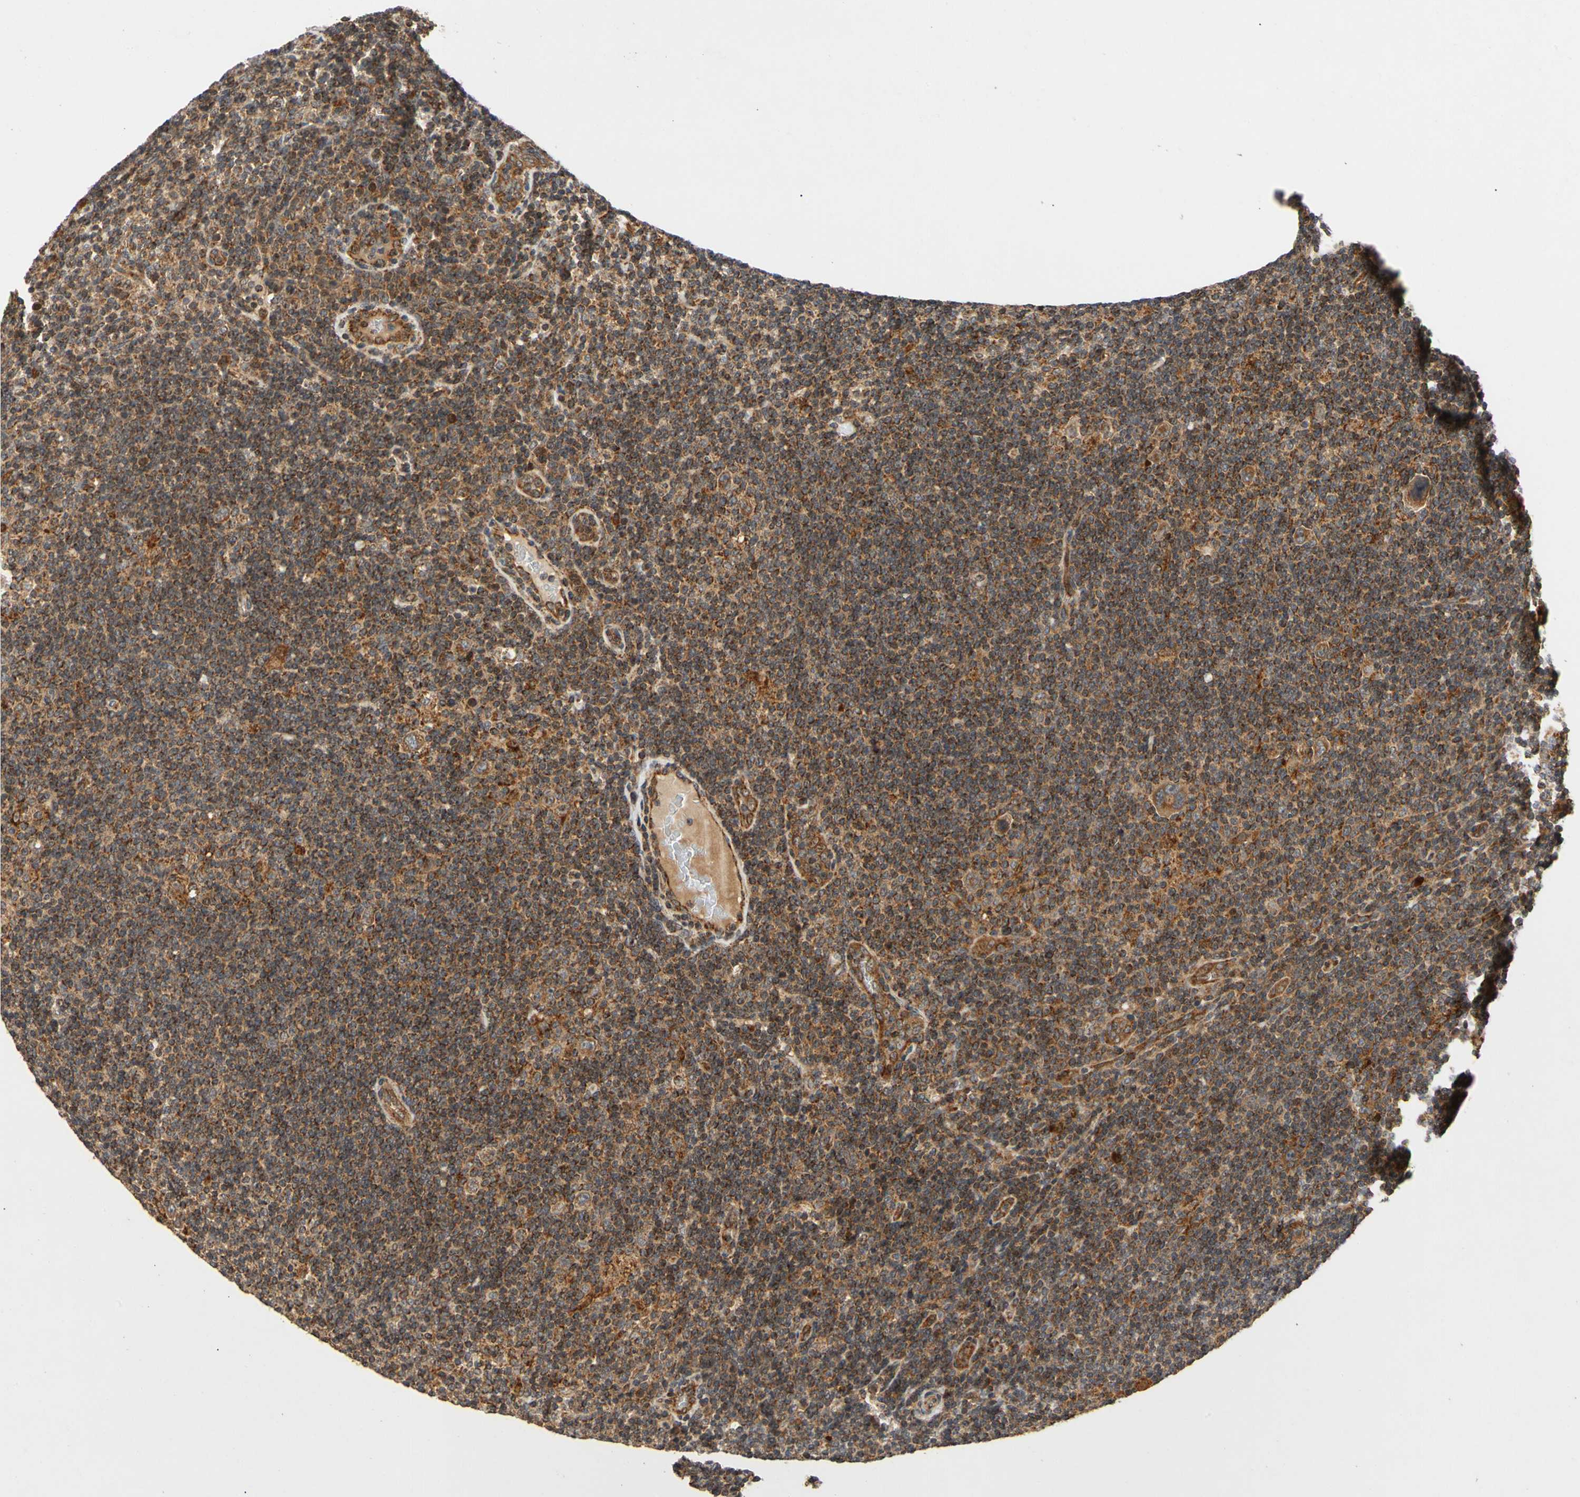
{"staining": {"intensity": "strong", "quantity": ">75%", "location": "cytoplasmic/membranous"}, "tissue": "lymphoma", "cell_type": "Tumor cells", "image_type": "cancer", "snomed": [{"axis": "morphology", "description": "Hodgkin's disease, NOS"}, {"axis": "topography", "description": "Lymph node"}], "caption": "This image displays immunohistochemistry (IHC) staining of human lymphoma, with high strong cytoplasmic/membranous expression in about >75% of tumor cells.", "gene": "MRPS22", "patient": {"sex": "female", "age": 57}}